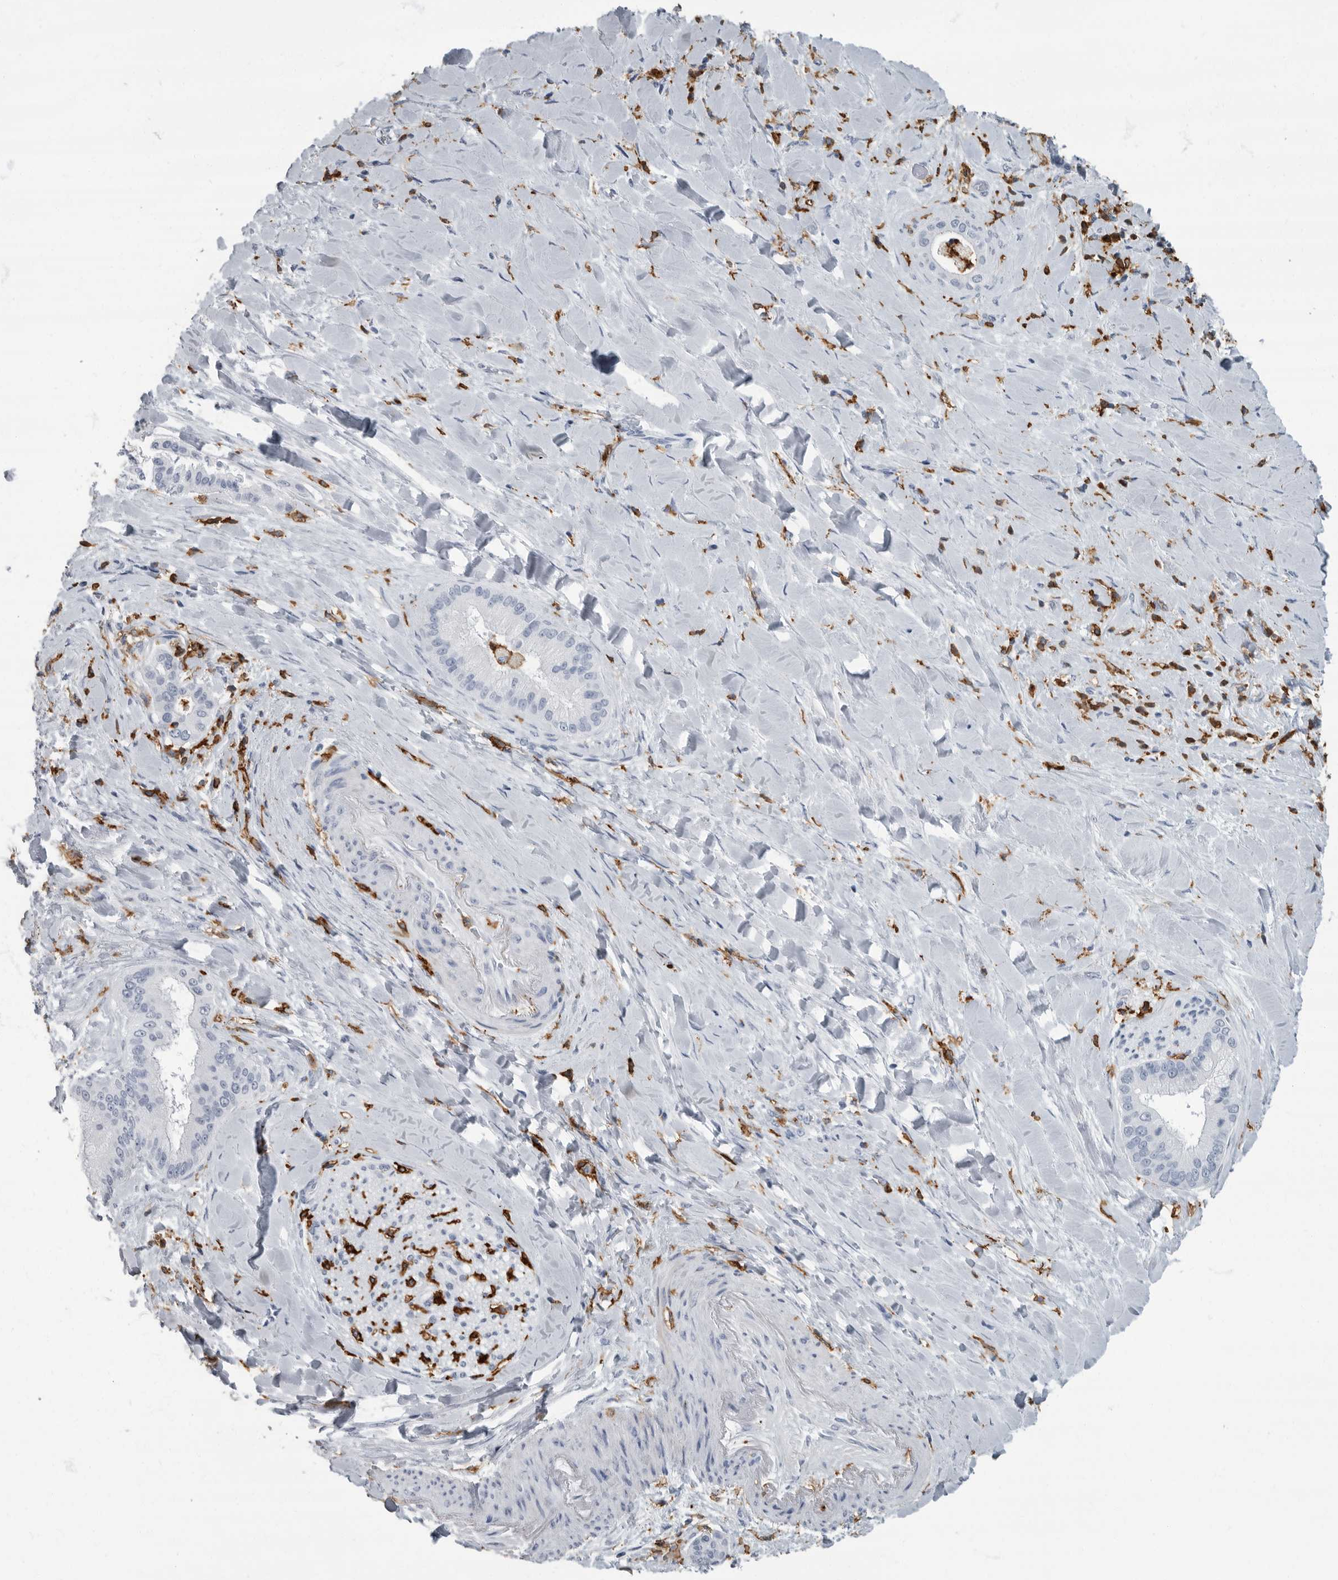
{"staining": {"intensity": "negative", "quantity": "none", "location": "none"}, "tissue": "liver cancer", "cell_type": "Tumor cells", "image_type": "cancer", "snomed": [{"axis": "morphology", "description": "Cholangiocarcinoma"}, {"axis": "topography", "description": "Liver"}], "caption": "The immunohistochemistry (IHC) micrograph has no significant positivity in tumor cells of liver cancer (cholangiocarcinoma) tissue. (DAB (3,3'-diaminobenzidine) immunohistochemistry visualized using brightfield microscopy, high magnification).", "gene": "FCER1G", "patient": {"sex": "female", "age": 54}}